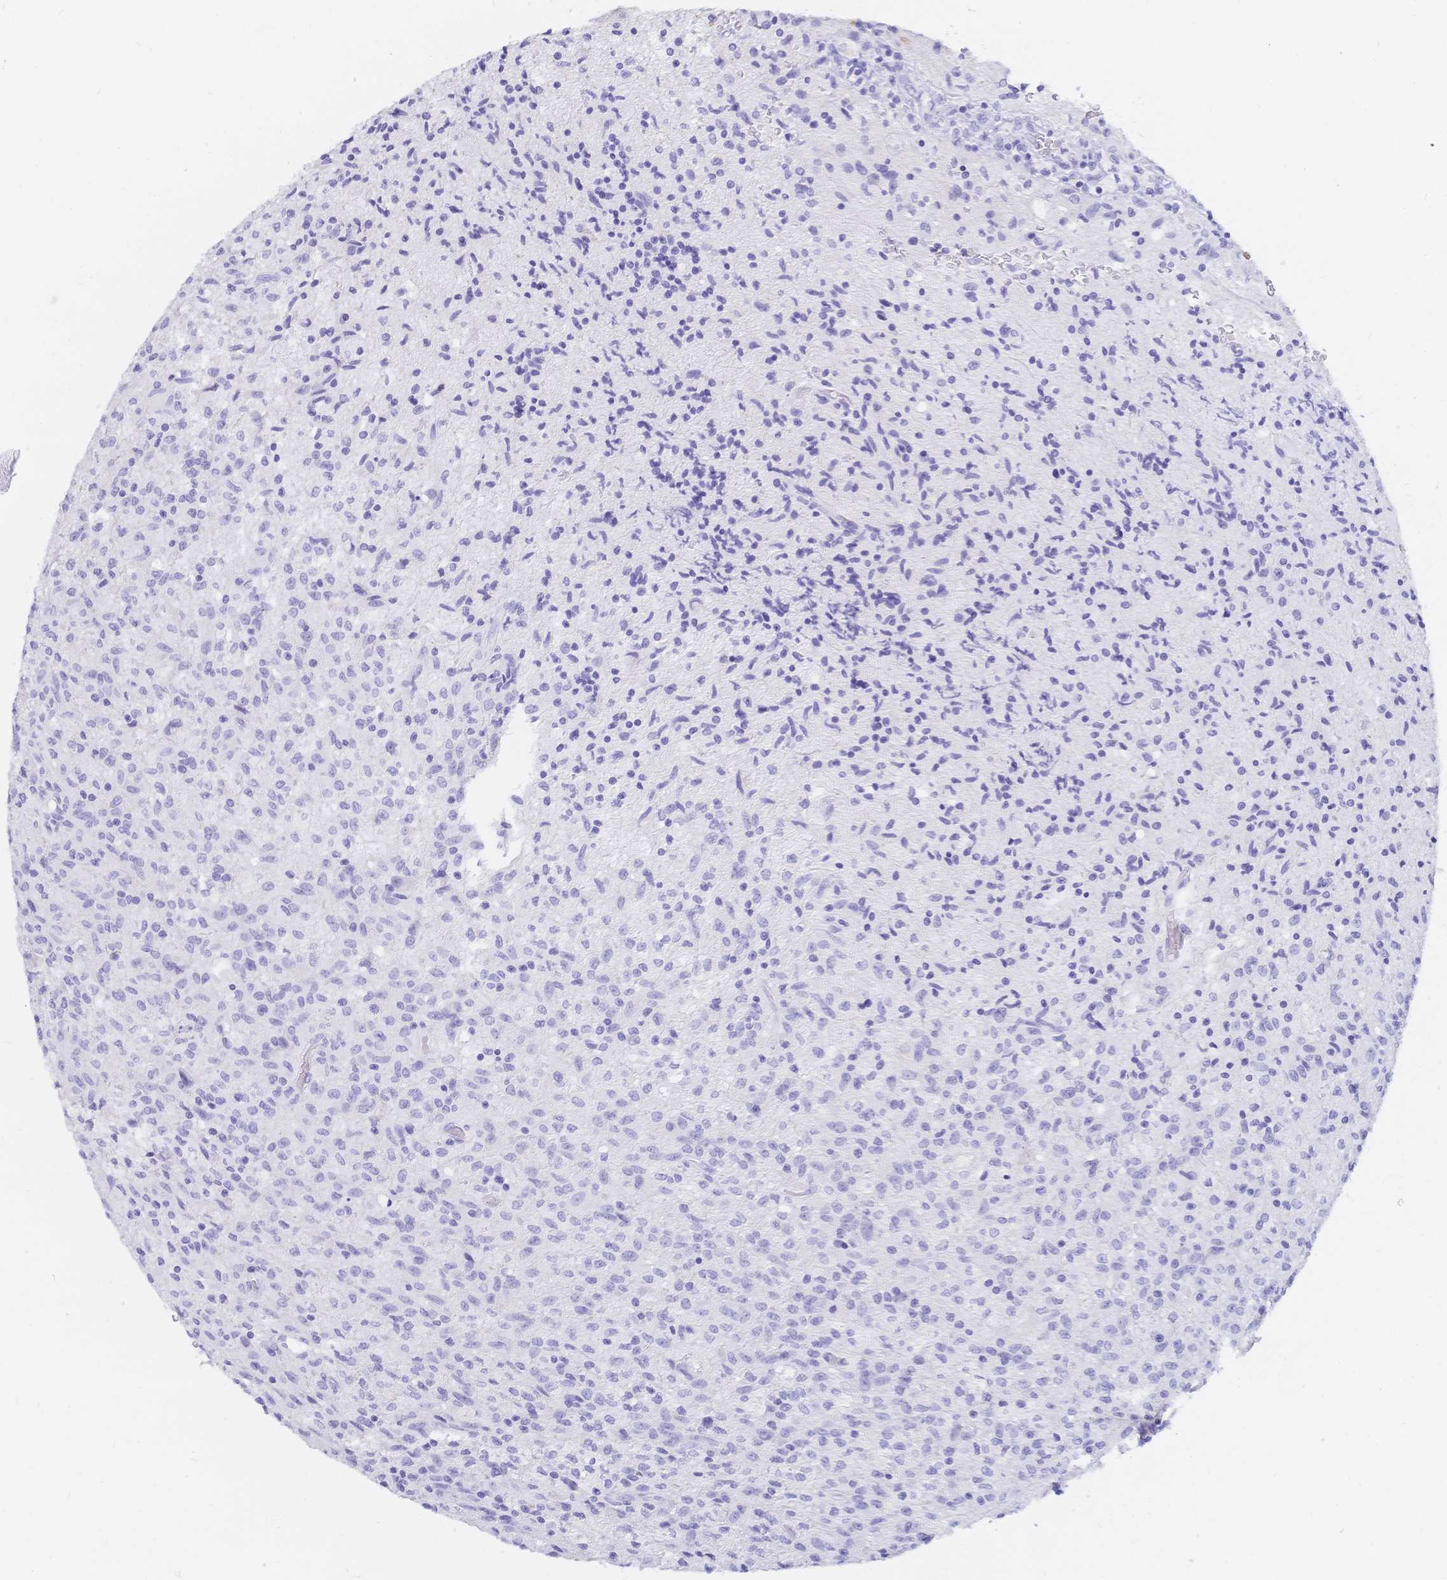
{"staining": {"intensity": "negative", "quantity": "none", "location": "none"}, "tissue": "glioma", "cell_type": "Tumor cells", "image_type": "cancer", "snomed": [{"axis": "morphology", "description": "Glioma, malignant, High grade"}, {"axis": "topography", "description": "Brain"}], "caption": "Tumor cells are negative for brown protein staining in malignant high-grade glioma.", "gene": "MEP1B", "patient": {"sex": "male", "age": 68}}